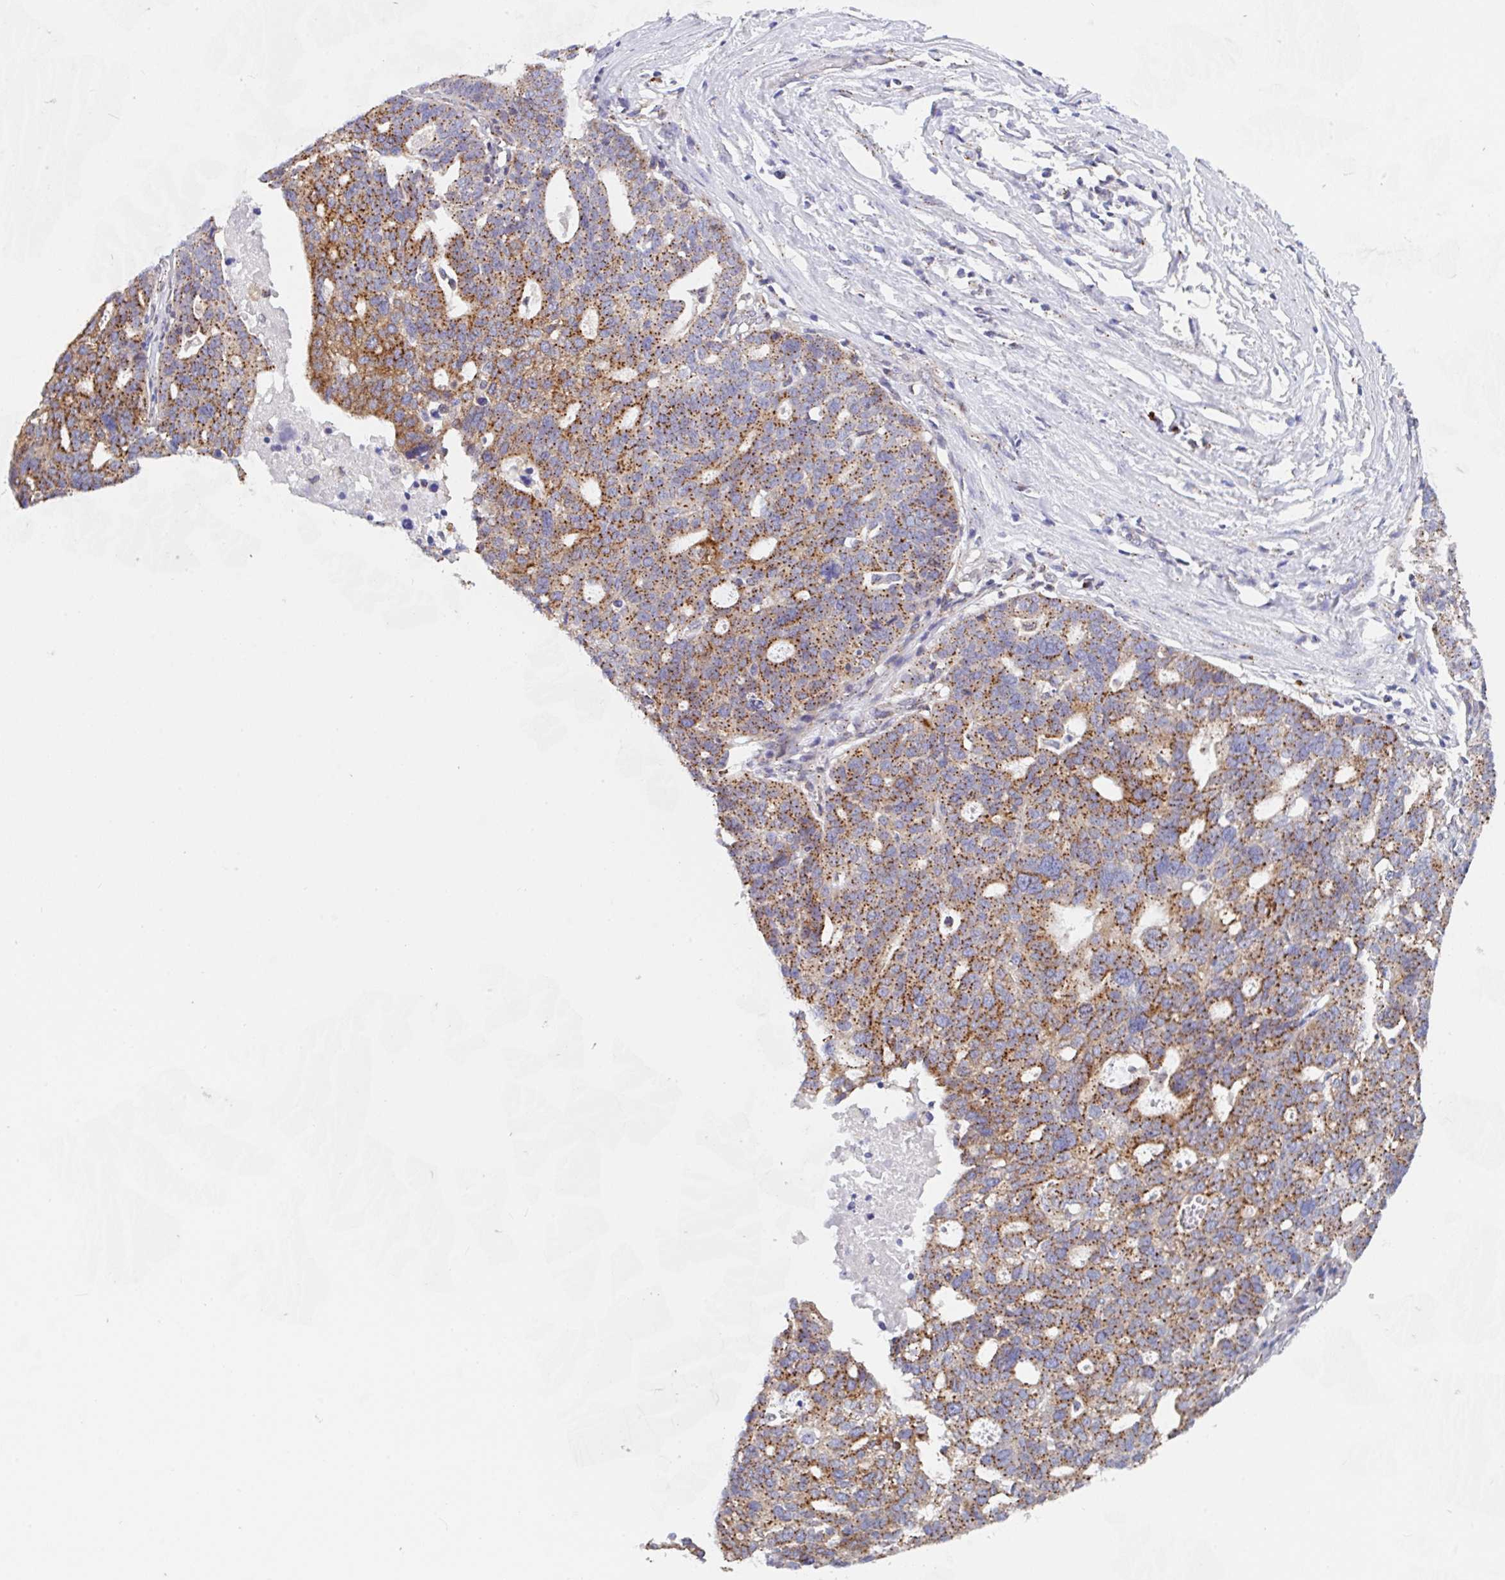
{"staining": {"intensity": "moderate", "quantity": ">75%", "location": "cytoplasmic/membranous"}, "tissue": "ovarian cancer", "cell_type": "Tumor cells", "image_type": "cancer", "snomed": [{"axis": "morphology", "description": "Cystadenocarcinoma, serous, NOS"}, {"axis": "topography", "description": "Ovary"}], "caption": "Ovarian cancer (serous cystadenocarcinoma) stained with DAB (3,3'-diaminobenzidine) immunohistochemistry displays medium levels of moderate cytoplasmic/membranous positivity in about >75% of tumor cells.", "gene": "PROSER3", "patient": {"sex": "female", "age": 59}}